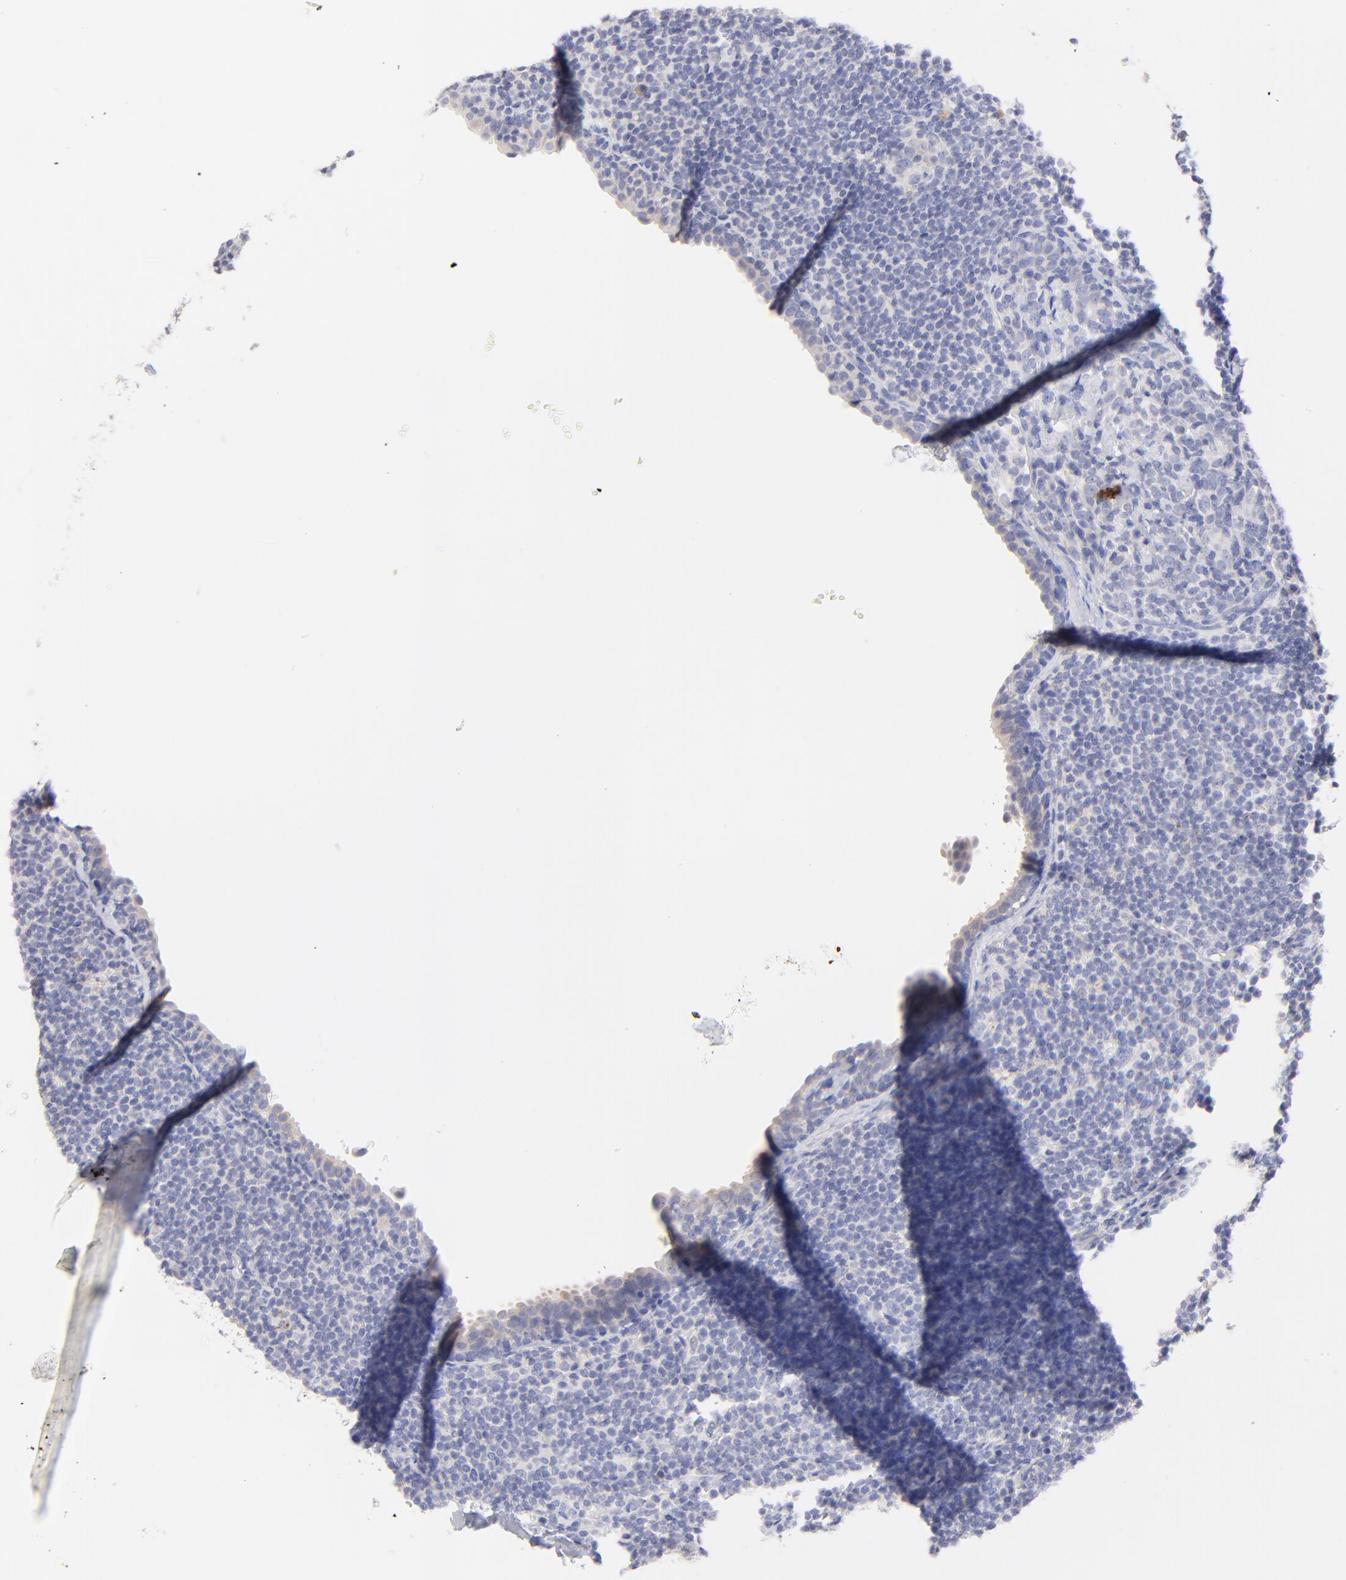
{"staining": {"intensity": "negative", "quantity": "none", "location": "none"}, "tissue": "lymph node", "cell_type": "Germinal center cells", "image_type": "normal", "snomed": [{"axis": "morphology", "description": "Normal tissue, NOS"}, {"axis": "morphology", "description": "Uncertain malignant potential"}, {"axis": "topography", "description": "Lymph node"}, {"axis": "topography", "description": "Salivary gland, NOS"}], "caption": "High magnification brightfield microscopy of normal lymph node stained with DAB (3,3'-diaminobenzidine) (brown) and counterstained with hematoxylin (blue): germinal center cells show no significant positivity. (Stains: DAB (3,3'-diaminobenzidine) IHC with hematoxylin counter stain, Microscopy: brightfield microscopy at high magnification).", "gene": "EBP", "patient": {"sex": "female", "age": 51}}